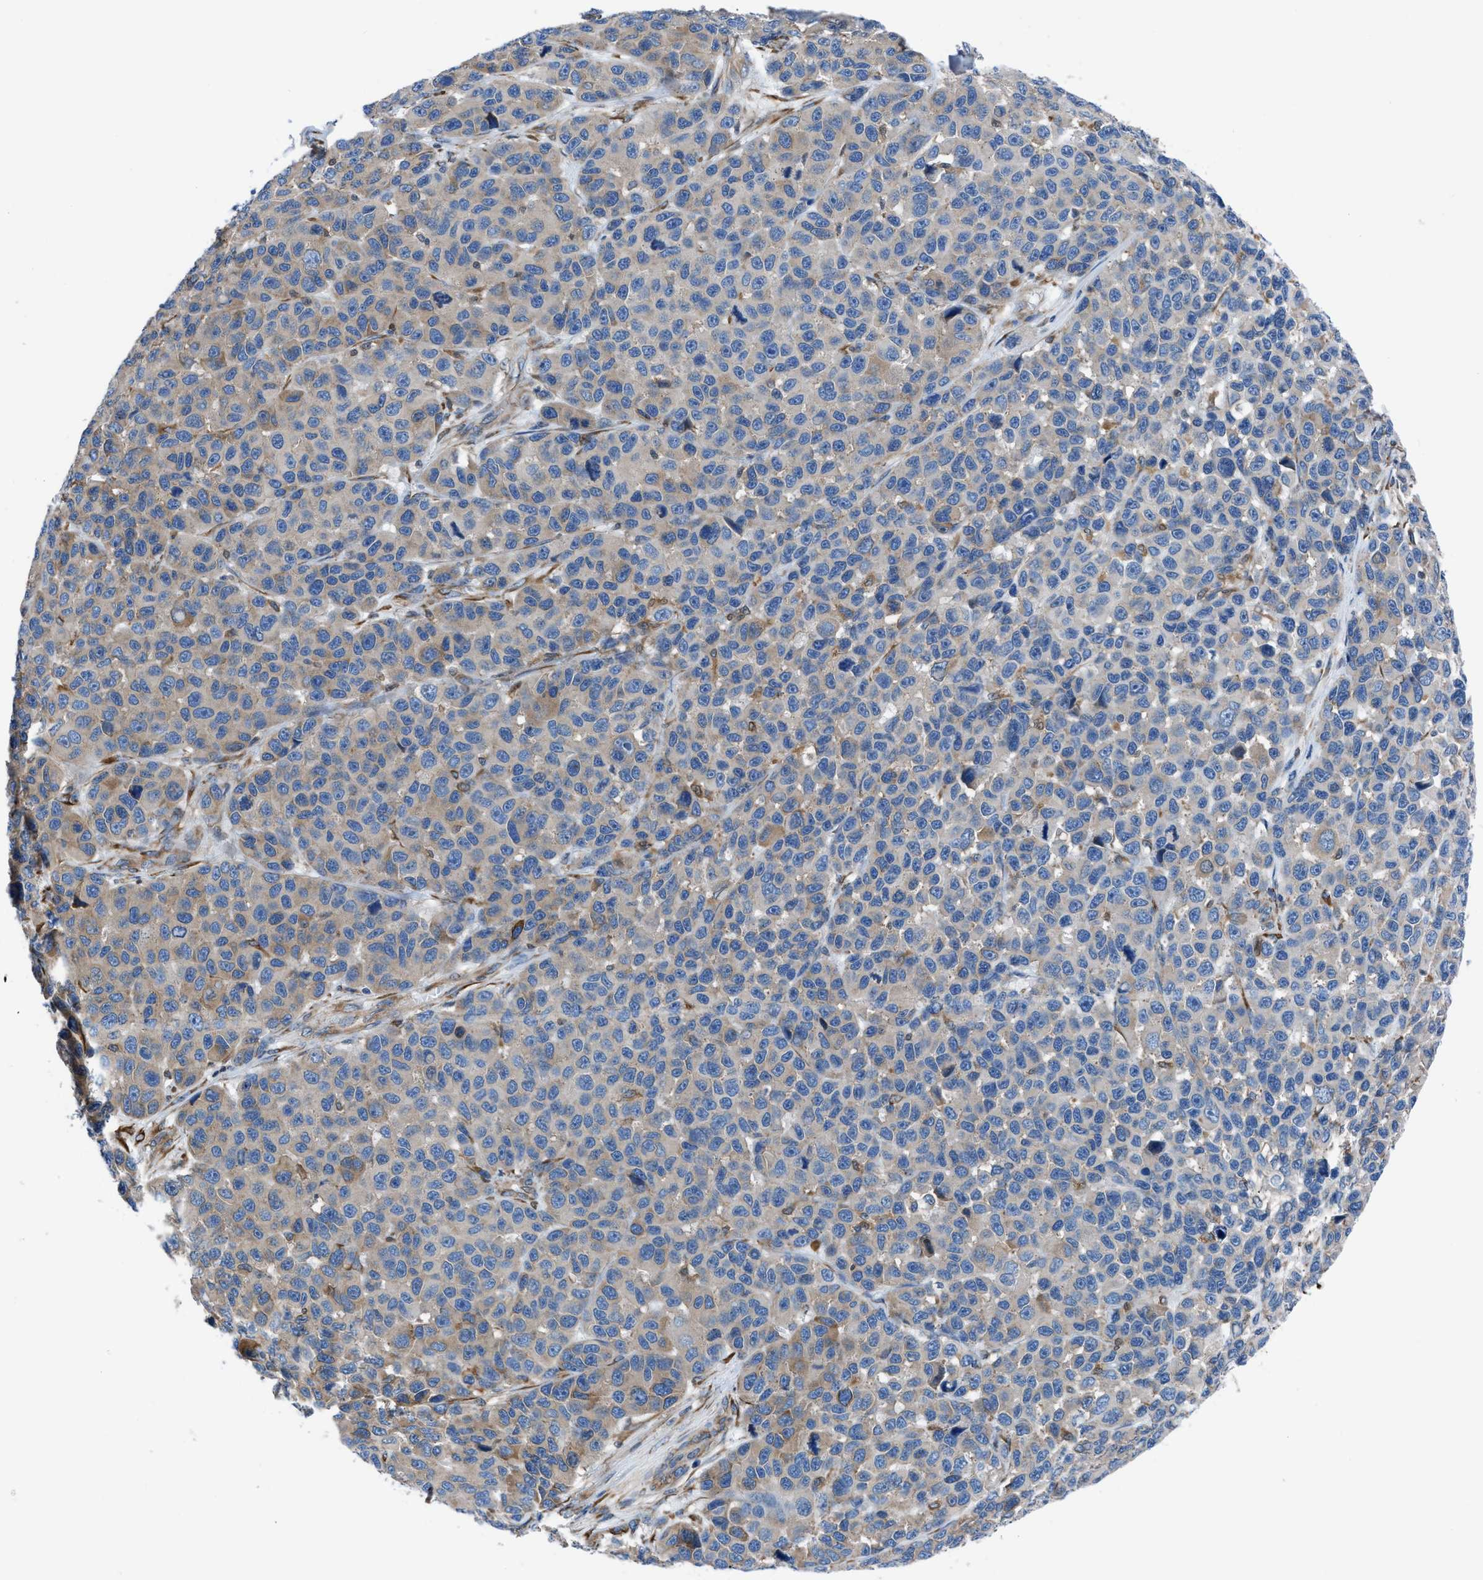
{"staining": {"intensity": "moderate", "quantity": "25%-75%", "location": "cytoplasmic/membranous"}, "tissue": "melanoma", "cell_type": "Tumor cells", "image_type": "cancer", "snomed": [{"axis": "morphology", "description": "Malignant melanoma, NOS"}, {"axis": "topography", "description": "Skin"}], "caption": "Human malignant melanoma stained with a protein marker exhibits moderate staining in tumor cells.", "gene": "DMAC1", "patient": {"sex": "male", "age": 53}}